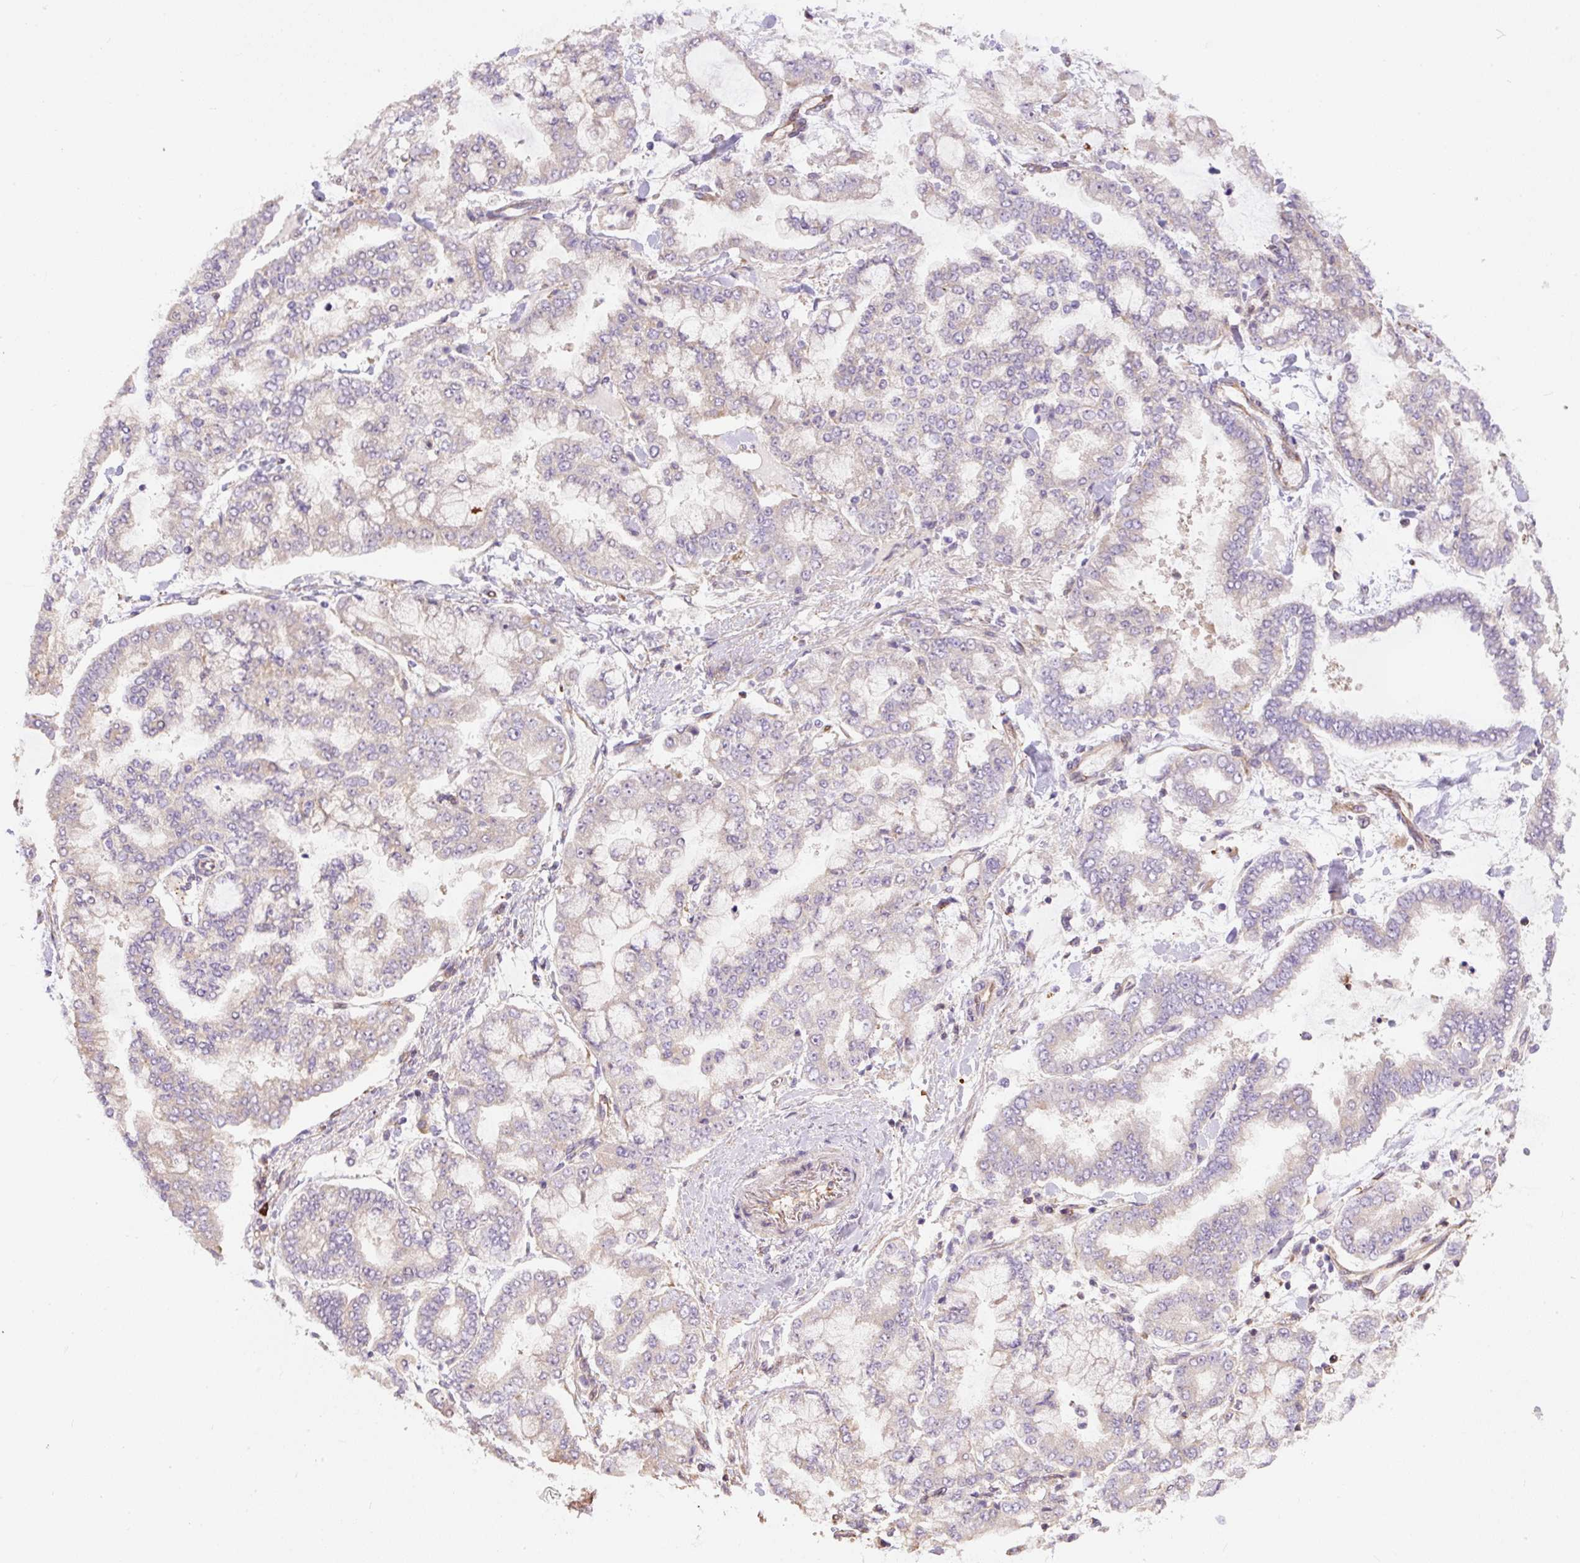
{"staining": {"intensity": "negative", "quantity": "none", "location": "none"}, "tissue": "stomach cancer", "cell_type": "Tumor cells", "image_type": "cancer", "snomed": [{"axis": "morphology", "description": "Normal tissue, NOS"}, {"axis": "morphology", "description": "Adenocarcinoma, NOS"}, {"axis": "topography", "description": "Stomach, upper"}, {"axis": "topography", "description": "Stomach"}], "caption": "Tumor cells are negative for protein expression in human stomach adenocarcinoma.", "gene": "PPME1", "patient": {"sex": "male", "age": 76}}